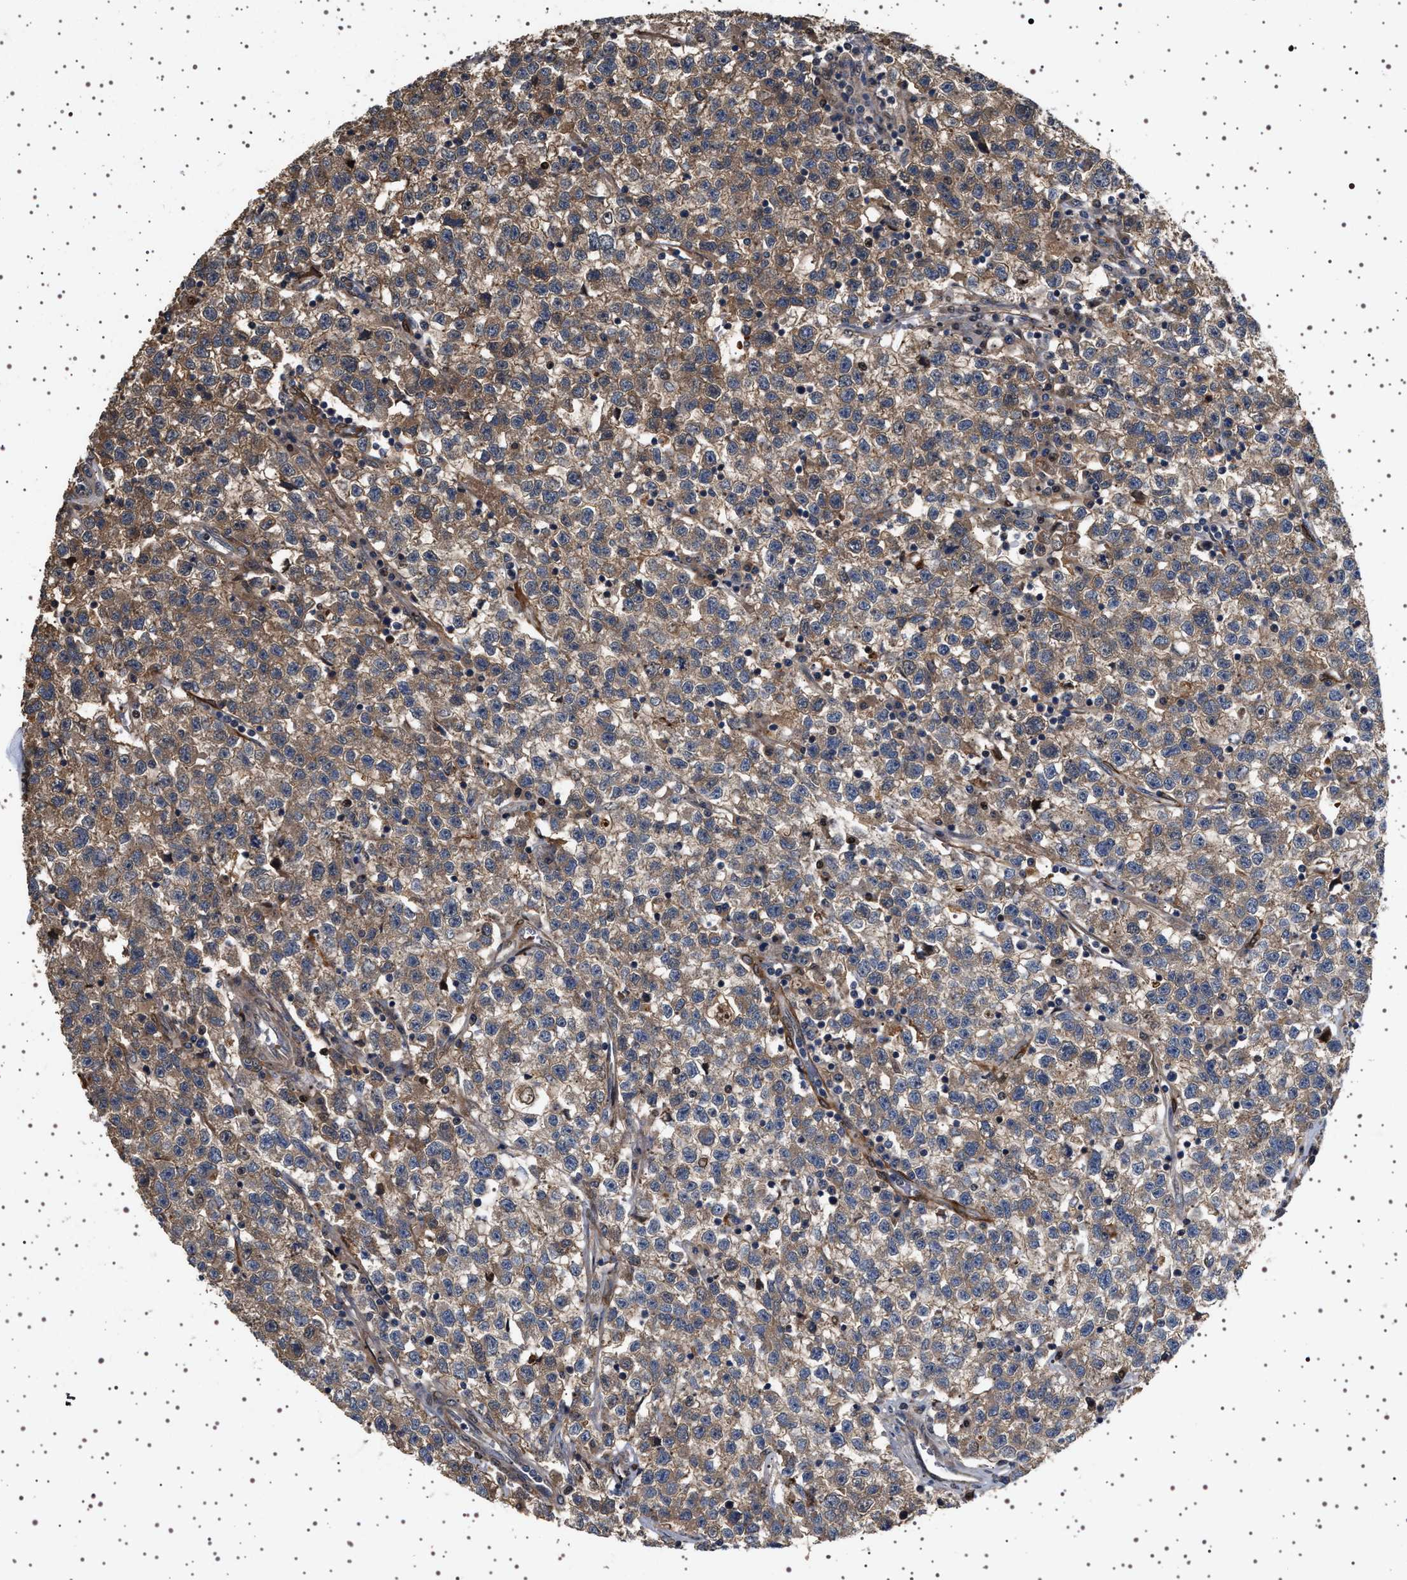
{"staining": {"intensity": "moderate", "quantity": ">75%", "location": "cytoplasmic/membranous"}, "tissue": "testis cancer", "cell_type": "Tumor cells", "image_type": "cancer", "snomed": [{"axis": "morphology", "description": "Seminoma, NOS"}, {"axis": "topography", "description": "Testis"}], "caption": "Moderate cytoplasmic/membranous positivity for a protein is identified in about >75% of tumor cells of testis cancer using IHC.", "gene": "GUCY1B1", "patient": {"sex": "male", "age": 22}}